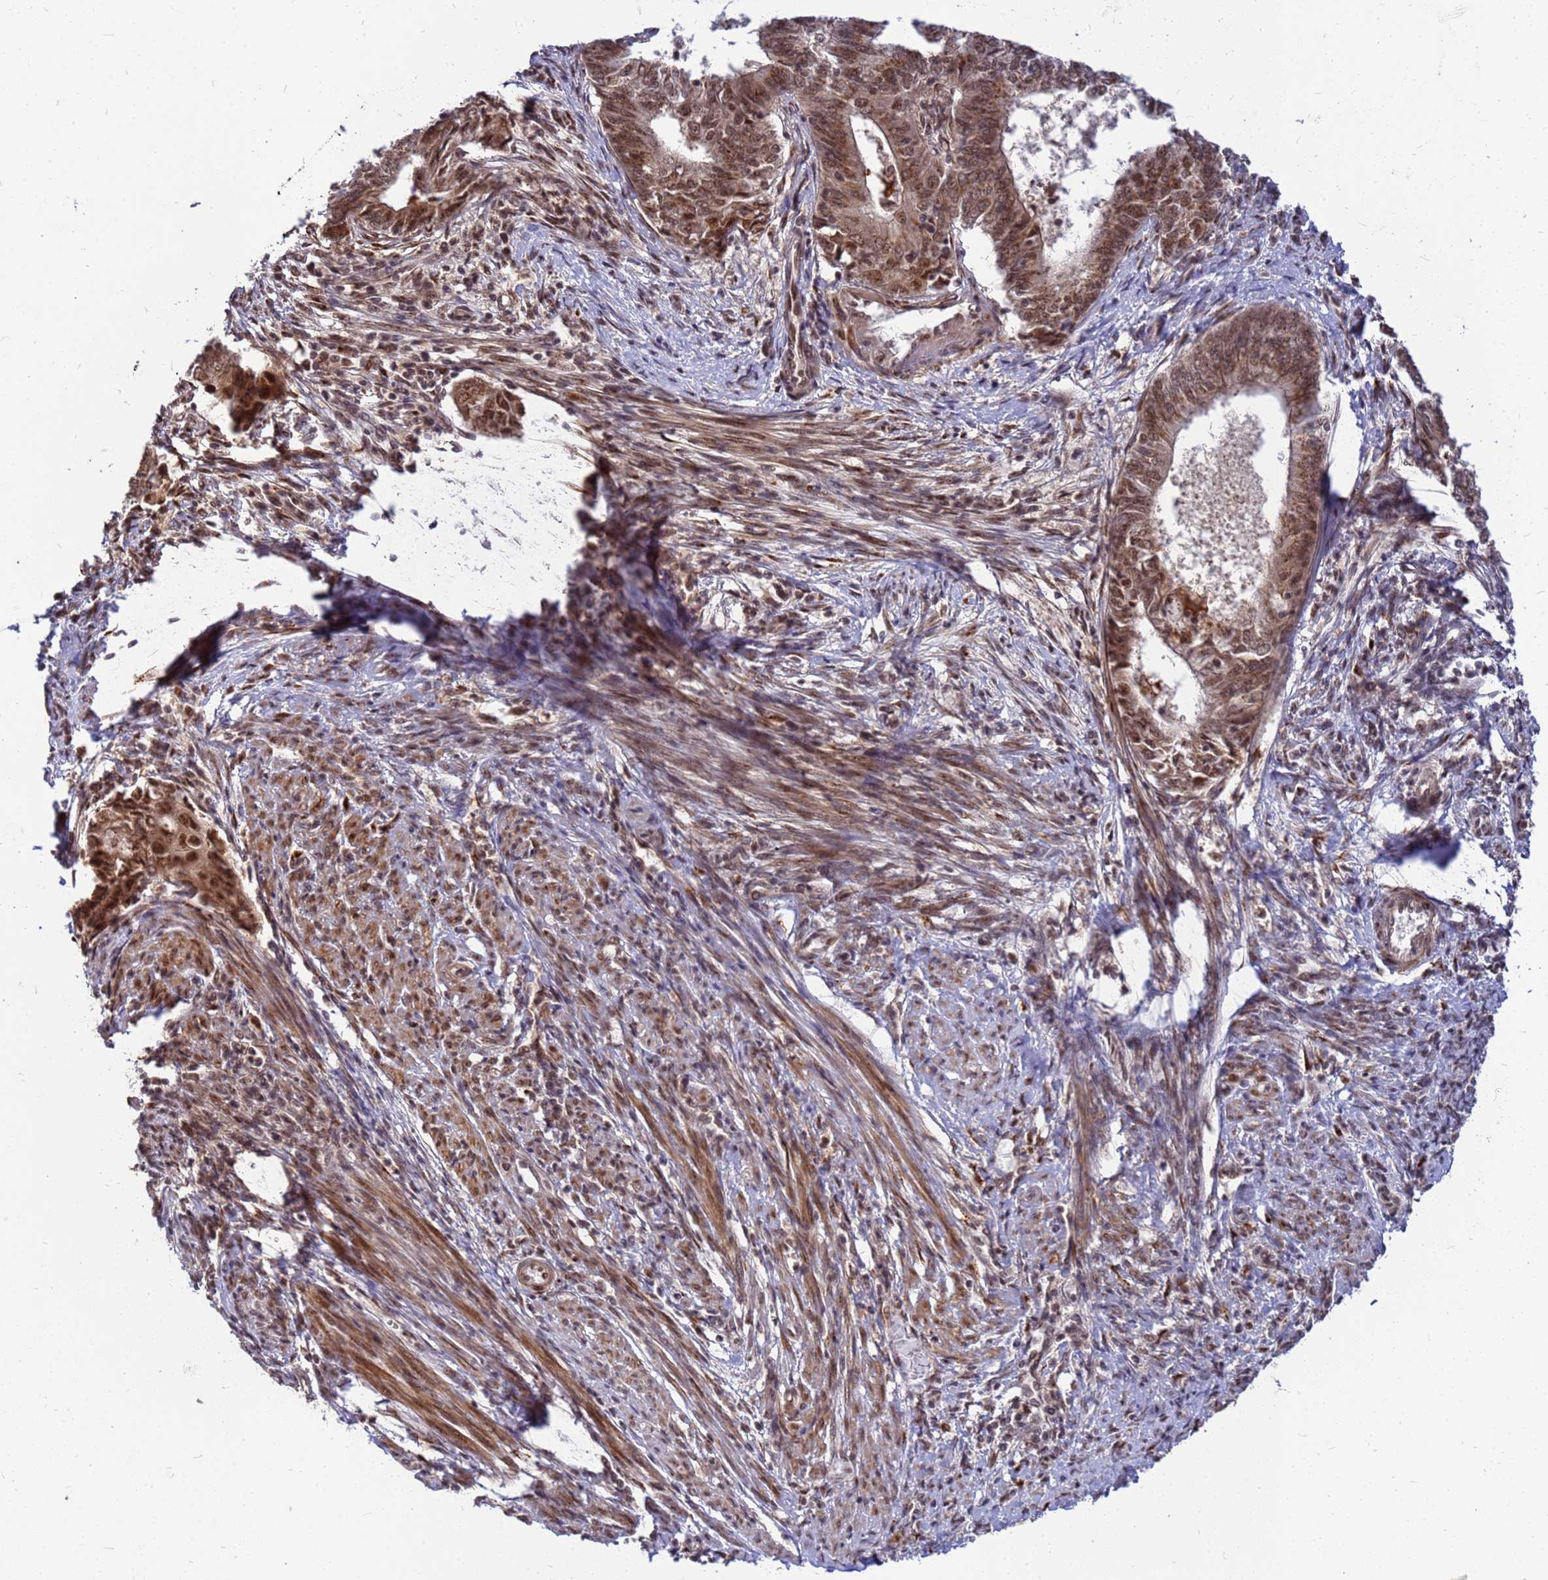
{"staining": {"intensity": "moderate", "quantity": ">75%", "location": "cytoplasmic/membranous,nuclear"}, "tissue": "endometrial cancer", "cell_type": "Tumor cells", "image_type": "cancer", "snomed": [{"axis": "morphology", "description": "Adenocarcinoma, NOS"}, {"axis": "topography", "description": "Endometrium"}], "caption": "Human endometrial cancer (adenocarcinoma) stained for a protein (brown) exhibits moderate cytoplasmic/membranous and nuclear positive staining in about >75% of tumor cells.", "gene": "NCBP2", "patient": {"sex": "female", "age": 62}}